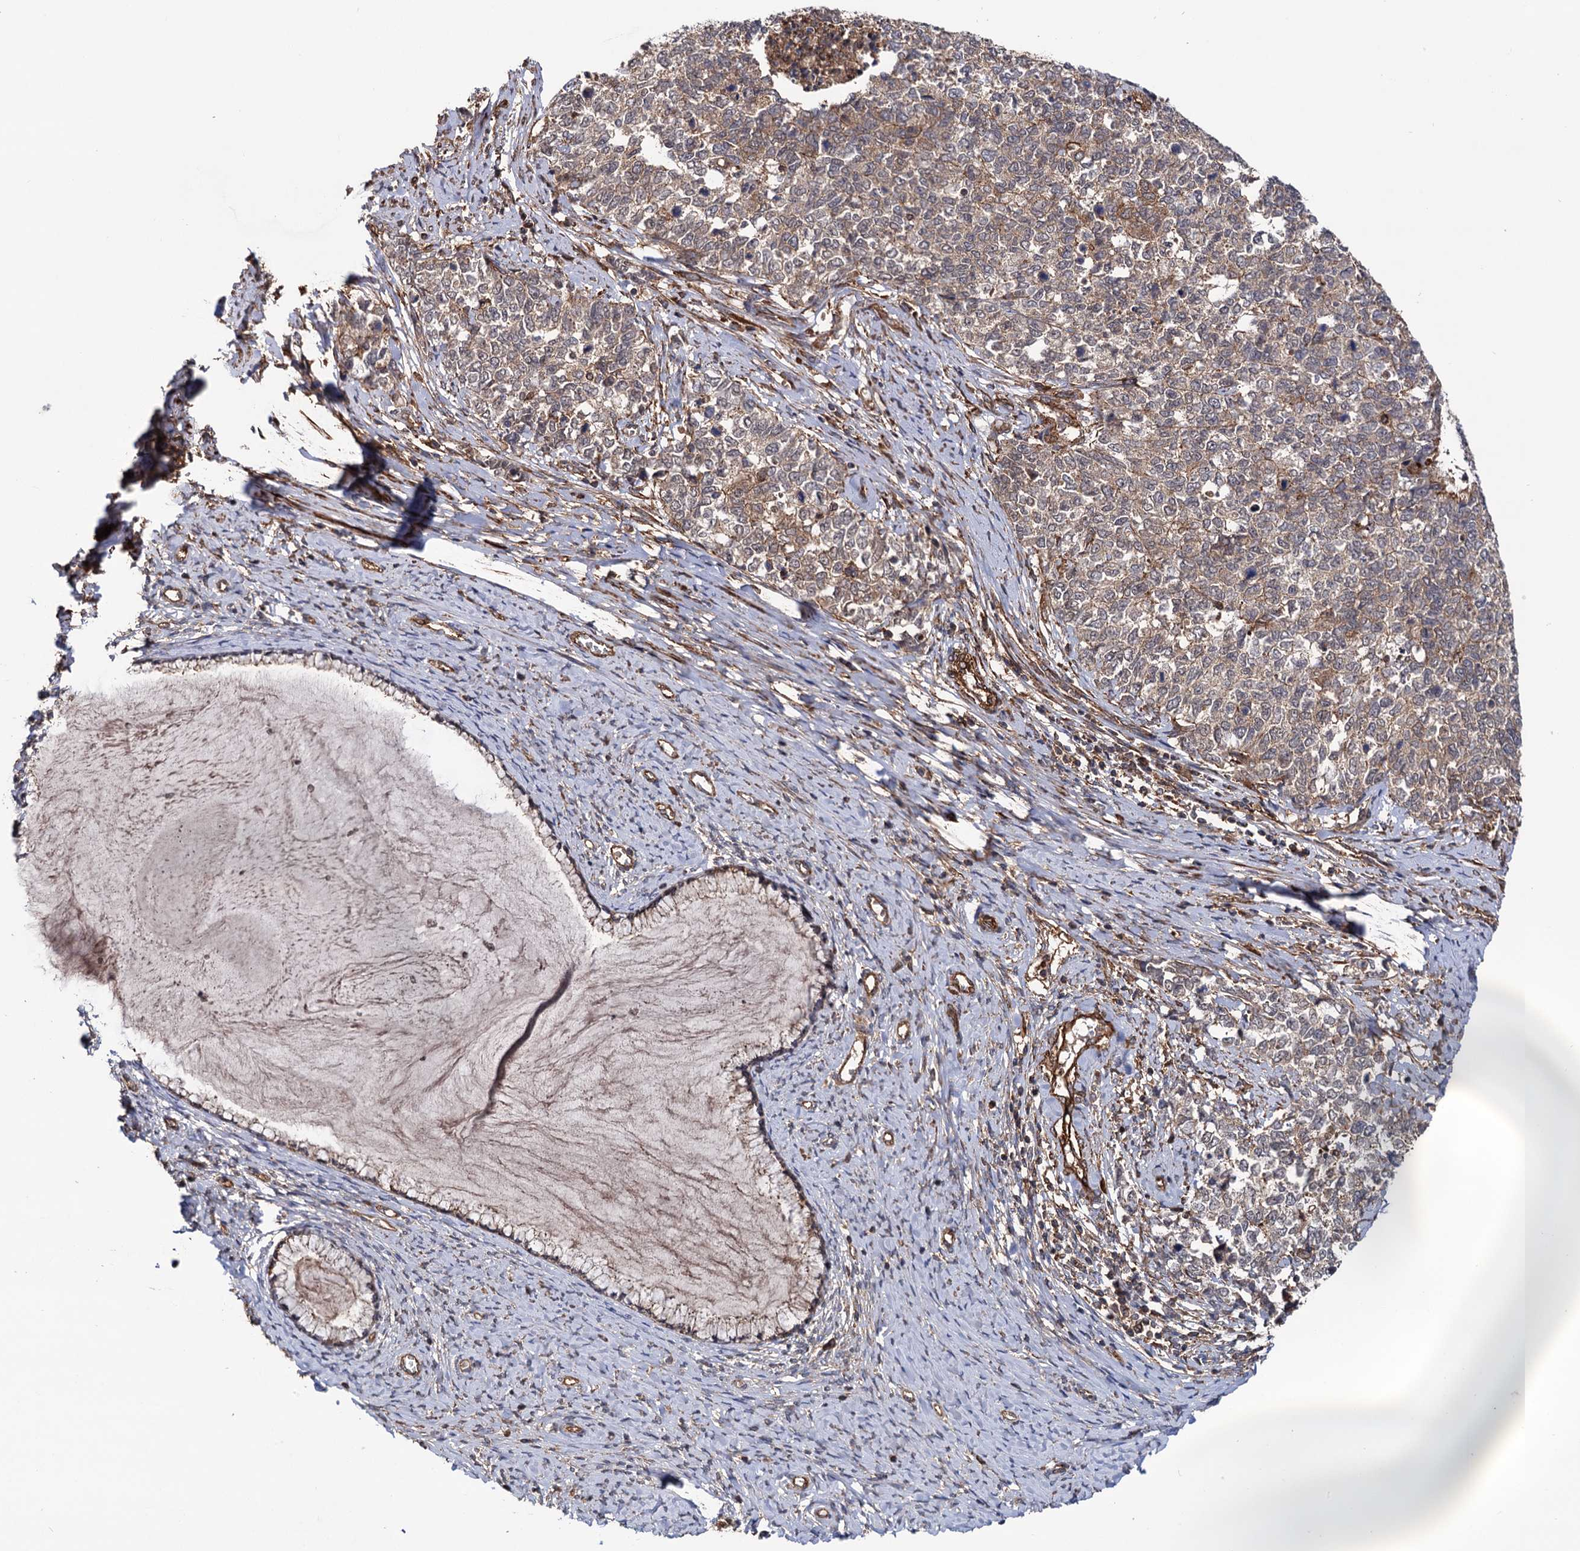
{"staining": {"intensity": "weak", "quantity": ">75%", "location": "cytoplasmic/membranous"}, "tissue": "cervical cancer", "cell_type": "Tumor cells", "image_type": "cancer", "snomed": [{"axis": "morphology", "description": "Squamous cell carcinoma, NOS"}, {"axis": "topography", "description": "Cervix"}], "caption": "Immunohistochemical staining of human cervical cancer (squamous cell carcinoma) reveals low levels of weak cytoplasmic/membranous expression in about >75% of tumor cells.", "gene": "ATP8B4", "patient": {"sex": "female", "age": 63}}